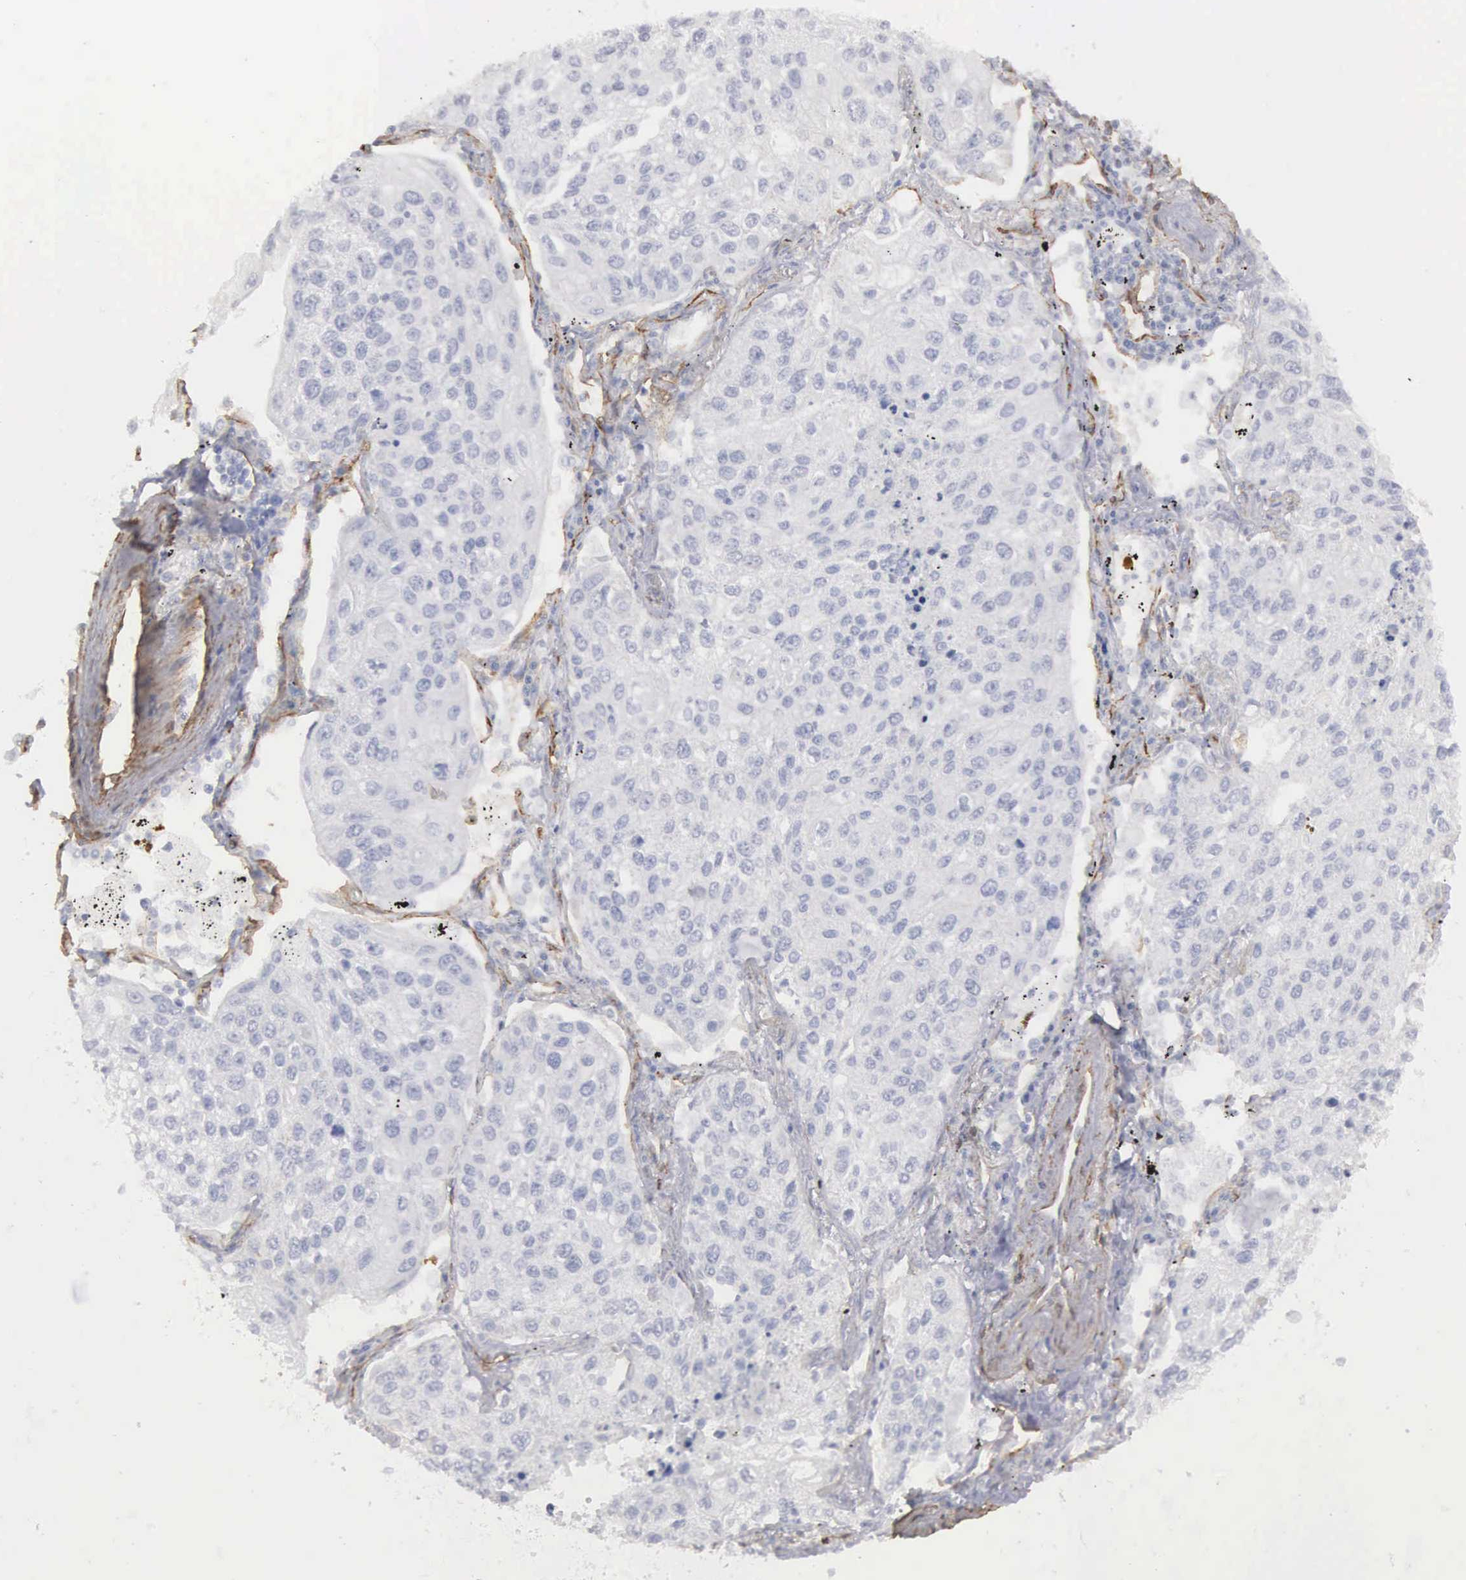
{"staining": {"intensity": "negative", "quantity": "none", "location": "none"}, "tissue": "lung cancer", "cell_type": "Tumor cells", "image_type": "cancer", "snomed": [{"axis": "morphology", "description": "Squamous cell carcinoma, NOS"}, {"axis": "topography", "description": "Lung"}], "caption": "Photomicrograph shows no protein staining in tumor cells of squamous cell carcinoma (lung) tissue.", "gene": "MAGEB10", "patient": {"sex": "male", "age": 75}}